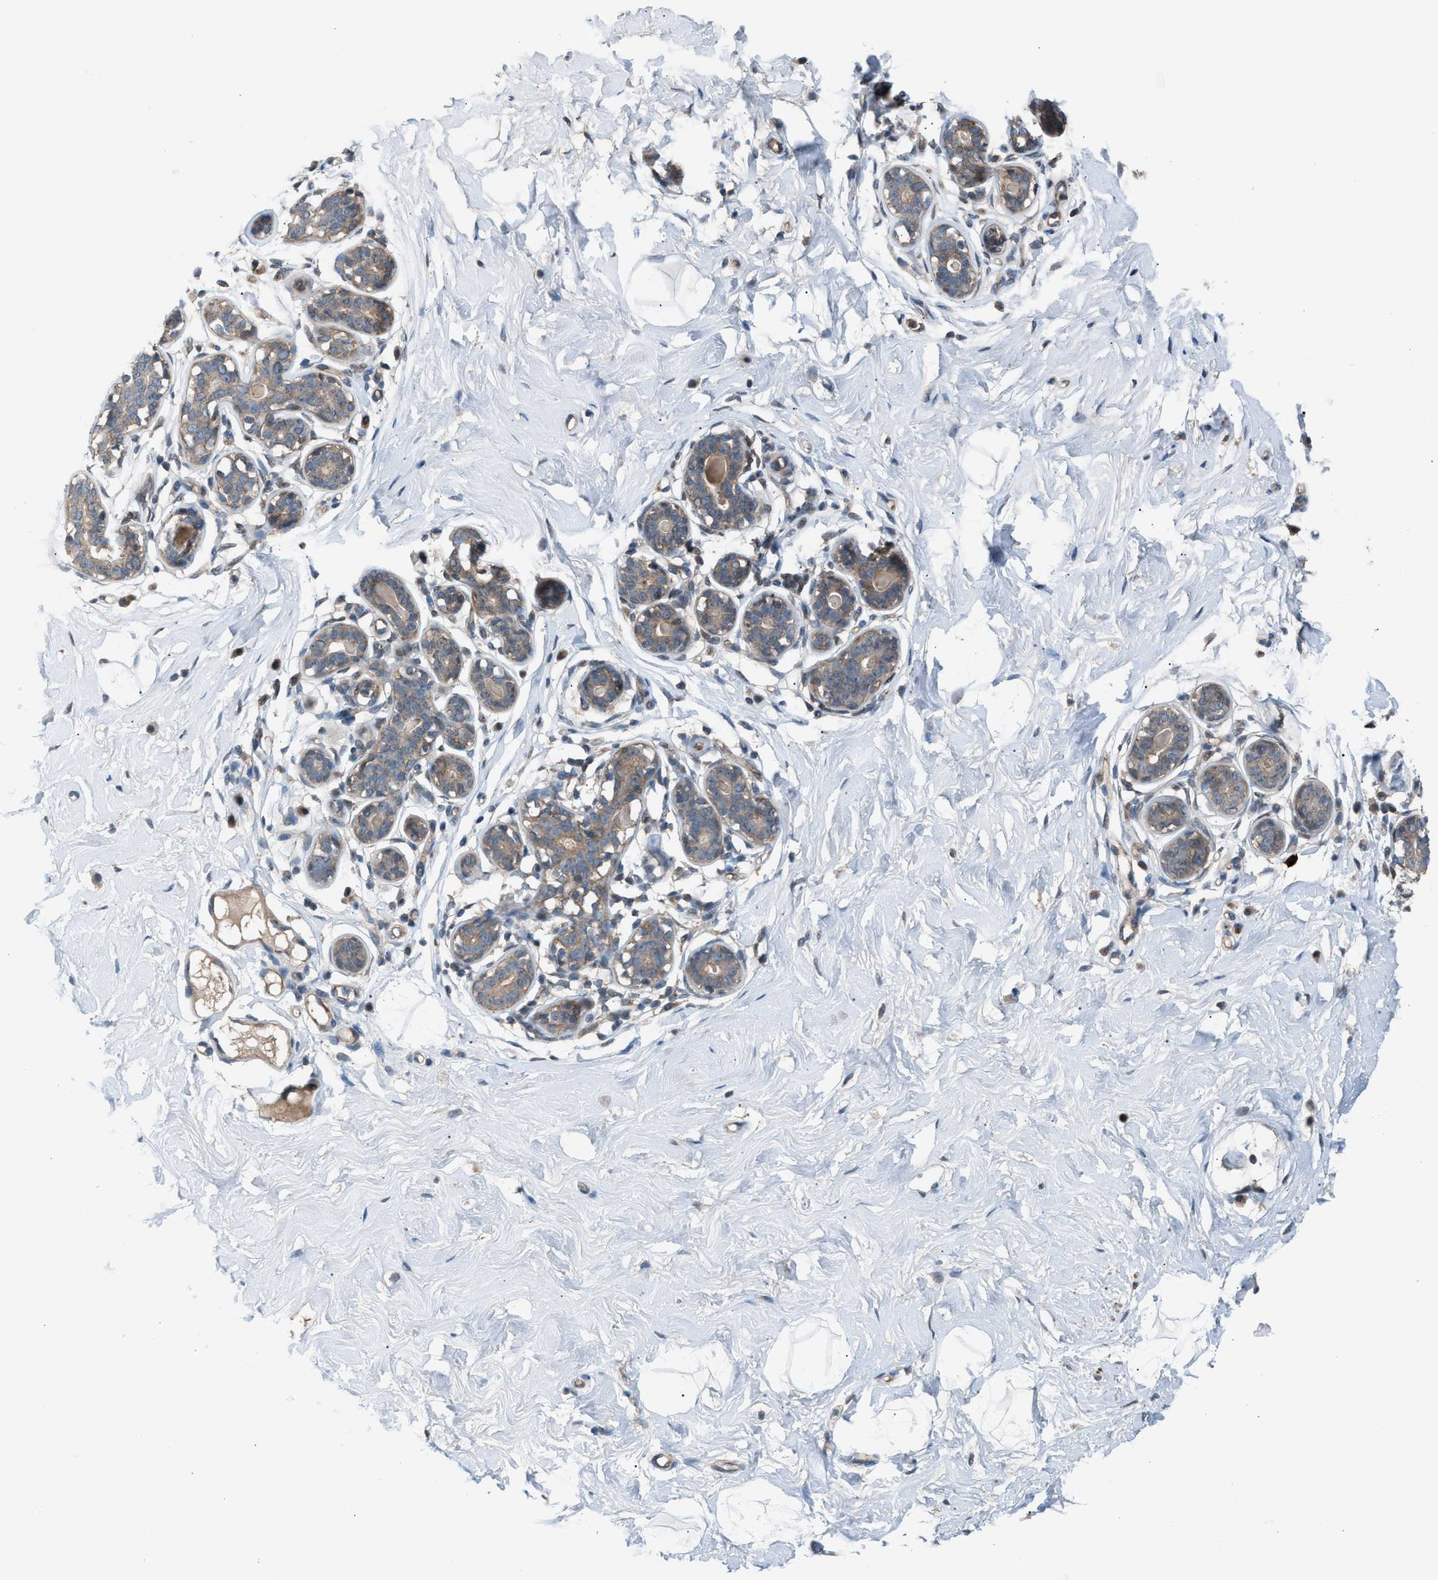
{"staining": {"intensity": "moderate", "quantity": "25%-75%", "location": "cytoplasmic/membranous"}, "tissue": "breast", "cell_type": "Adipocytes", "image_type": "normal", "snomed": [{"axis": "morphology", "description": "Normal tissue, NOS"}, {"axis": "topography", "description": "Breast"}], "caption": "Protein staining of normal breast reveals moderate cytoplasmic/membranous expression in approximately 25%-75% of adipocytes. (DAB (3,3'-diaminobenzidine) = brown stain, brightfield microscopy at high magnification).", "gene": "CRTC1", "patient": {"sex": "female", "age": 23}}